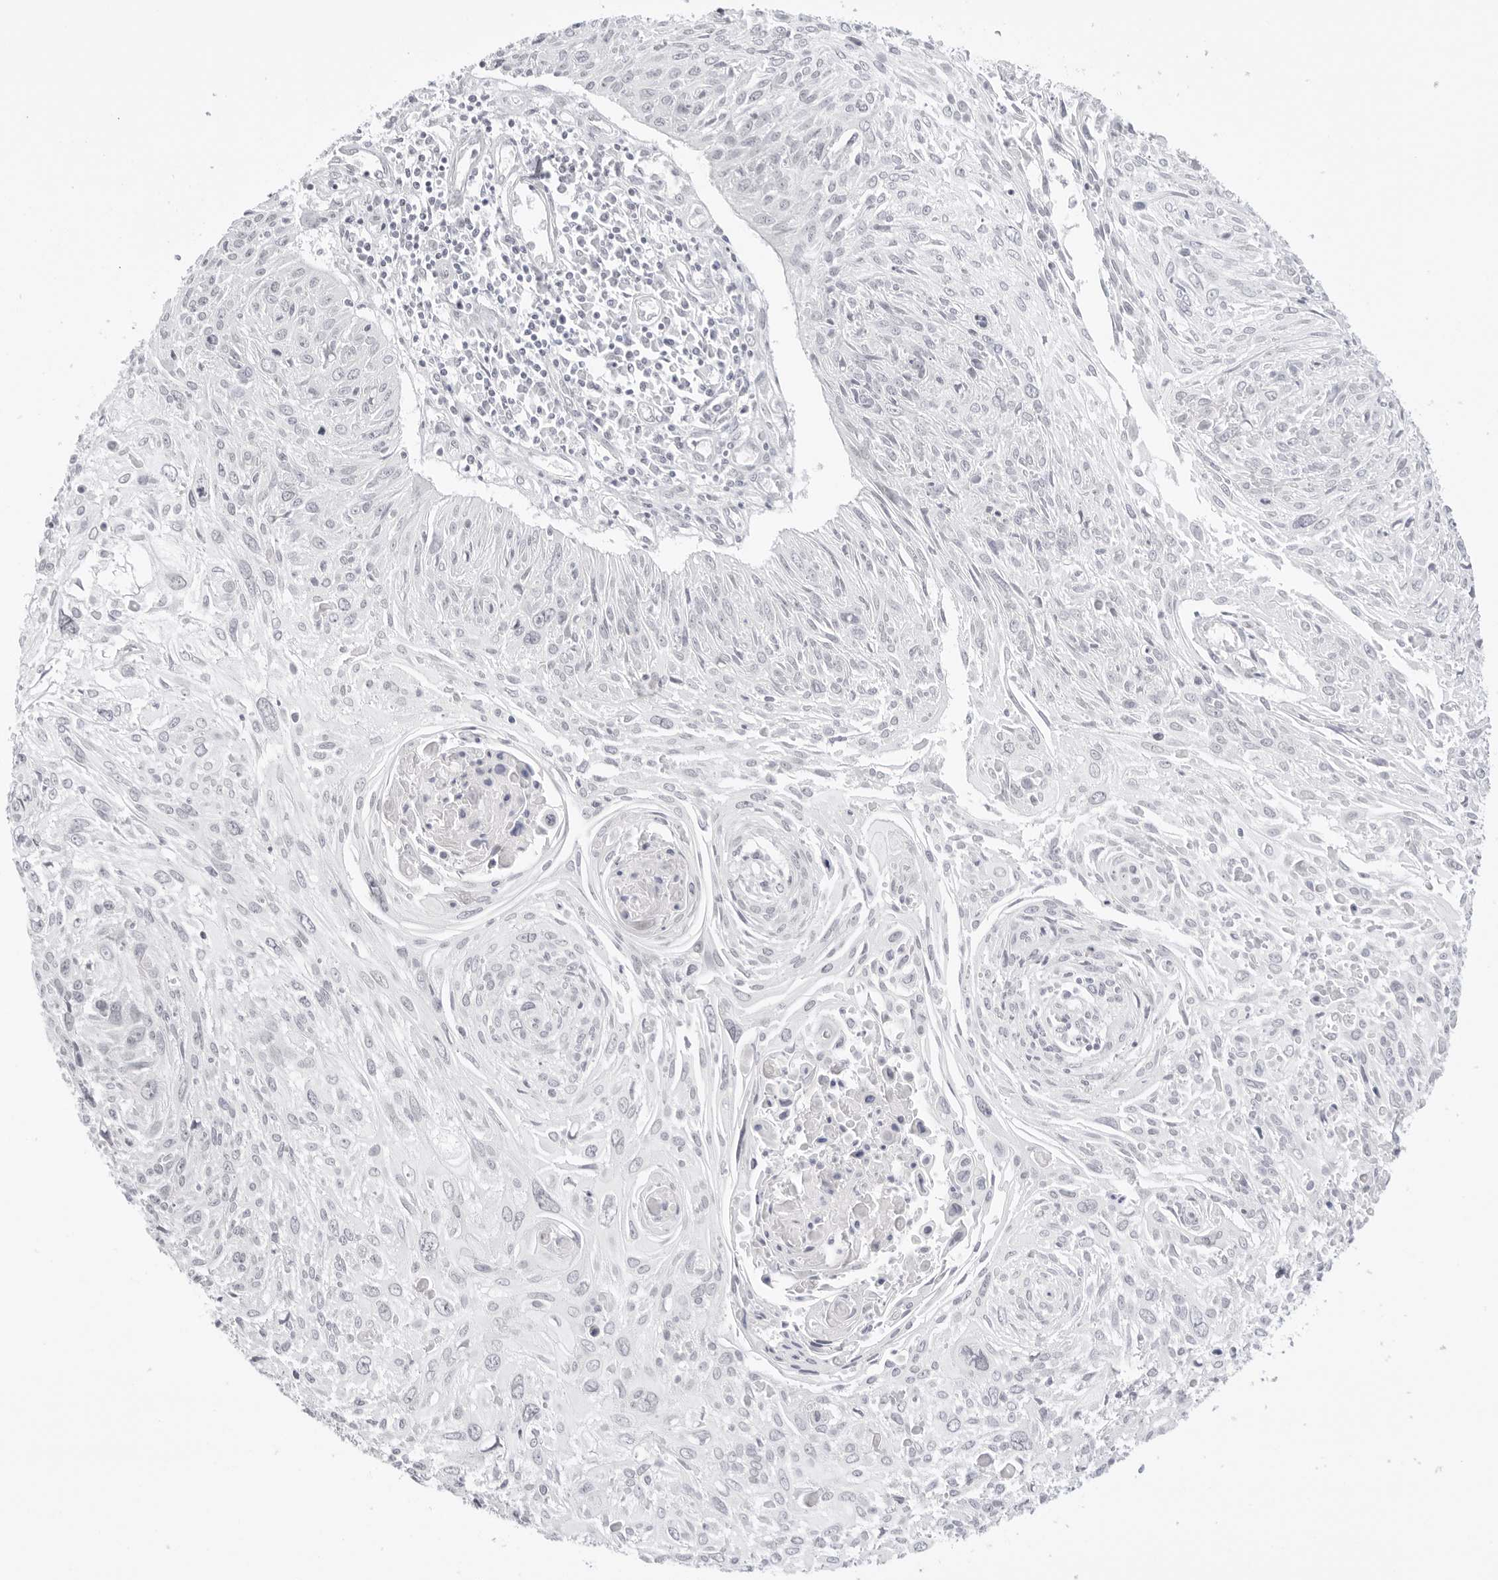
{"staining": {"intensity": "negative", "quantity": "none", "location": "none"}, "tissue": "cervical cancer", "cell_type": "Tumor cells", "image_type": "cancer", "snomed": [{"axis": "morphology", "description": "Squamous cell carcinoma, NOS"}, {"axis": "topography", "description": "Cervix"}], "caption": "Human cervical cancer stained for a protein using IHC displays no expression in tumor cells.", "gene": "MED18", "patient": {"sex": "female", "age": 51}}